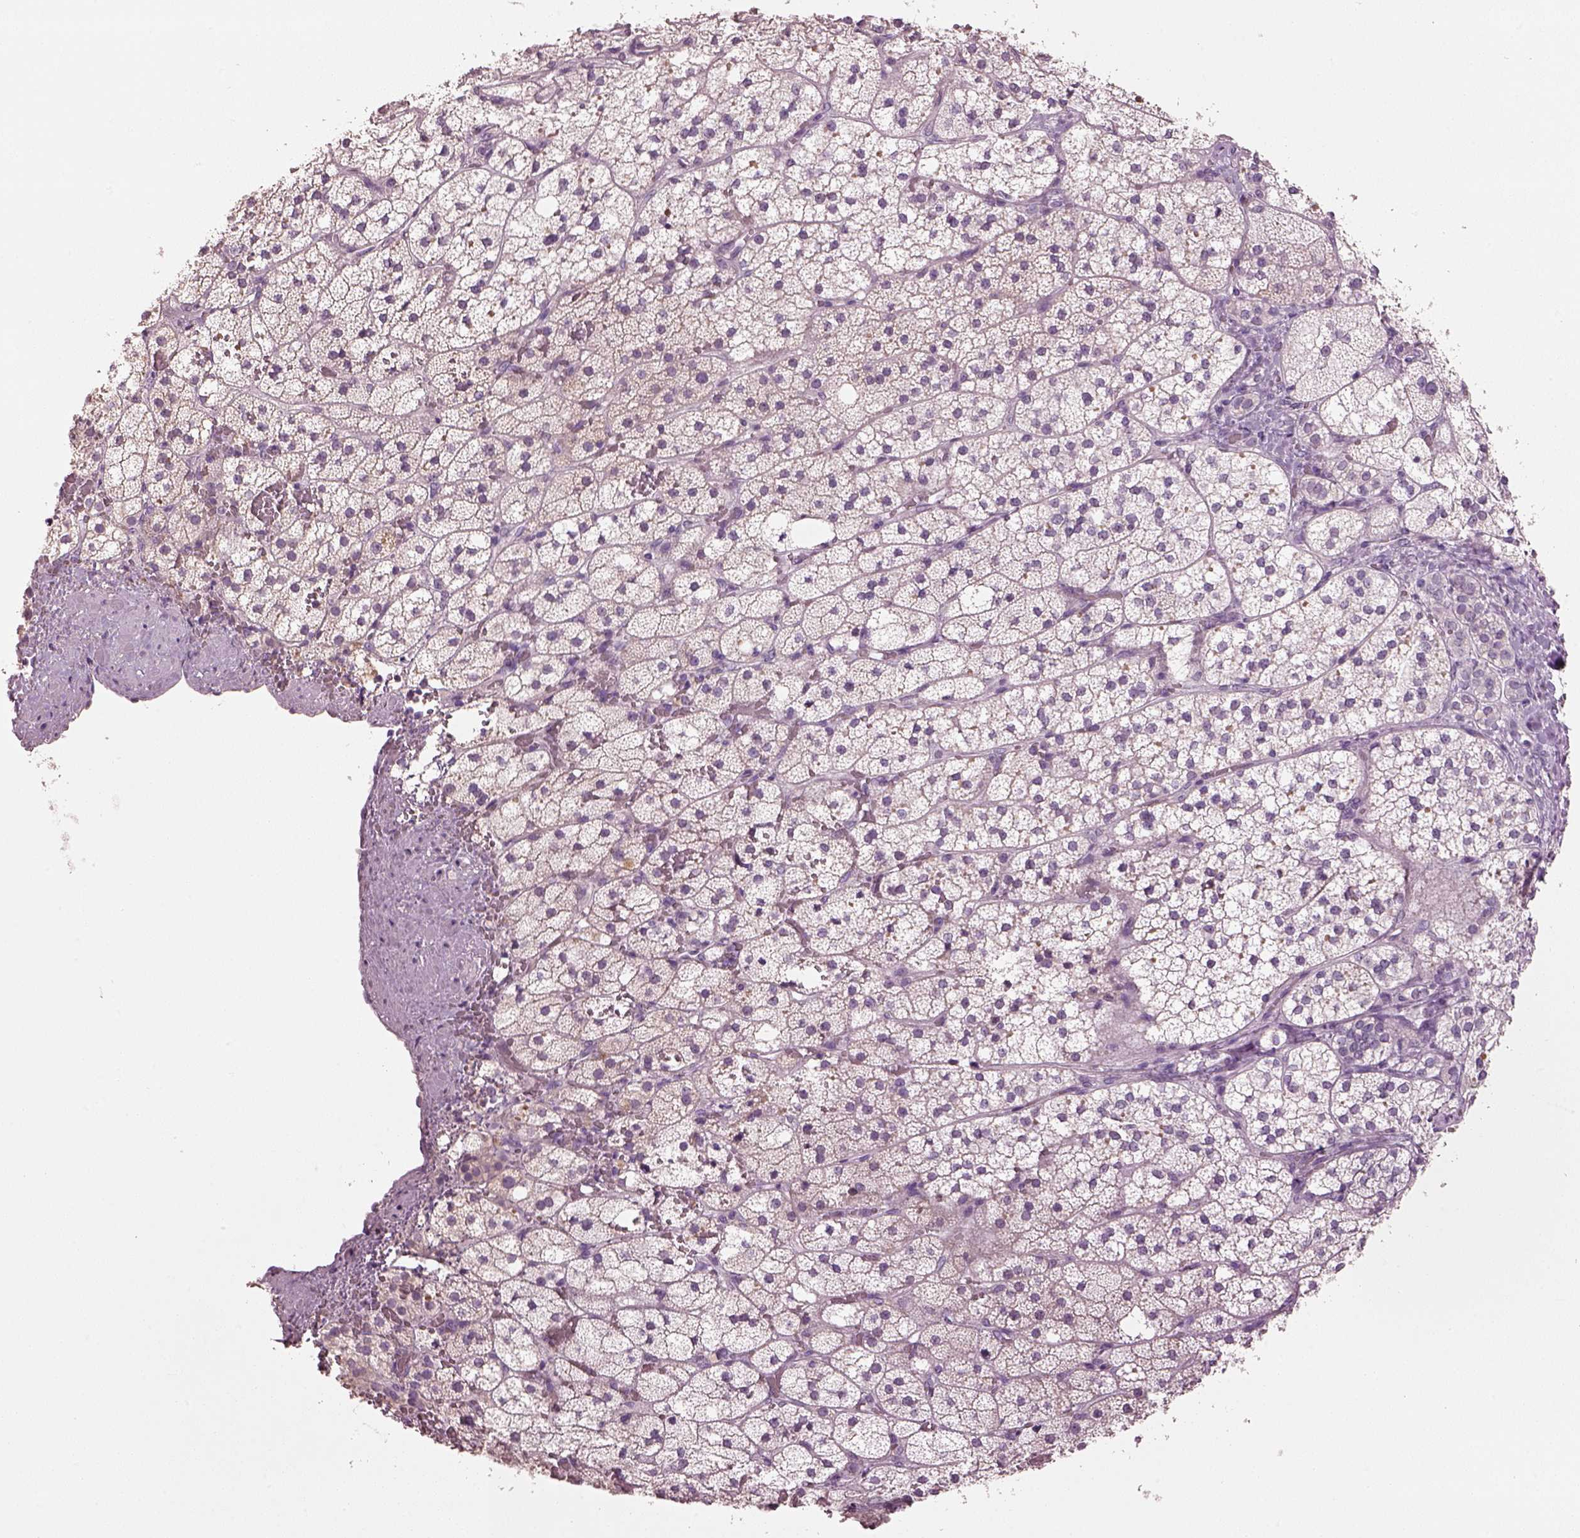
{"staining": {"intensity": "negative", "quantity": "none", "location": "none"}, "tissue": "adrenal gland", "cell_type": "Glandular cells", "image_type": "normal", "snomed": [{"axis": "morphology", "description": "Normal tissue, NOS"}, {"axis": "topography", "description": "Adrenal gland"}], "caption": "Micrograph shows no protein staining in glandular cells of benign adrenal gland.", "gene": "KCNIP3", "patient": {"sex": "male", "age": 53}}